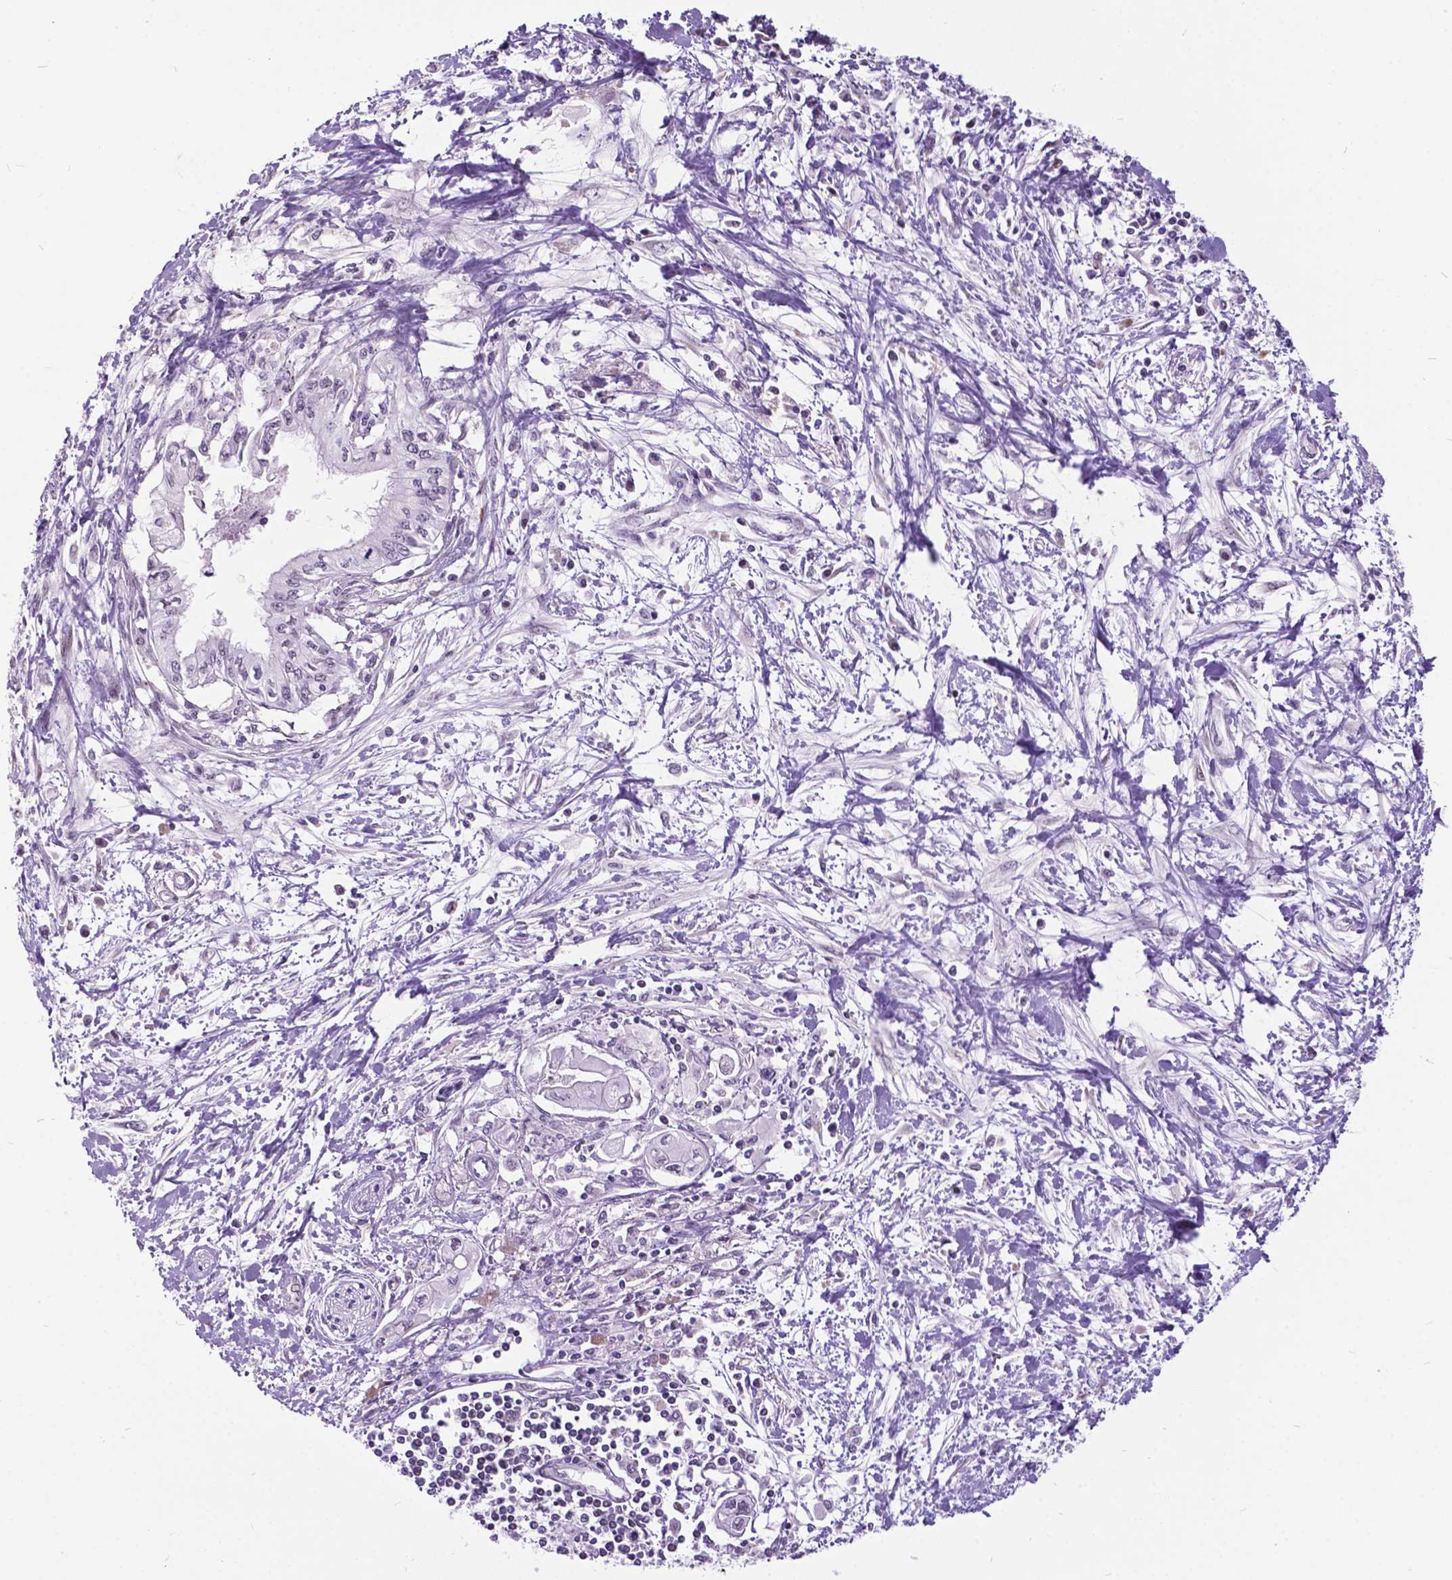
{"staining": {"intensity": "negative", "quantity": "none", "location": "none"}, "tissue": "pancreatic cancer", "cell_type": "Tumor cells", "image_type": "cancer", "snomed": [{"axis": "morphology", "description": "Adenocarcinoma, NOS"}, {"axis": "topography", "description": "Pancreas"}], "caption": "DAB immunohistochemical staining of pancreatic cancer displays no significant positivity in tumor cells.", "gene": "DPF3", "patient": {"sex": "female", "age": 61}}